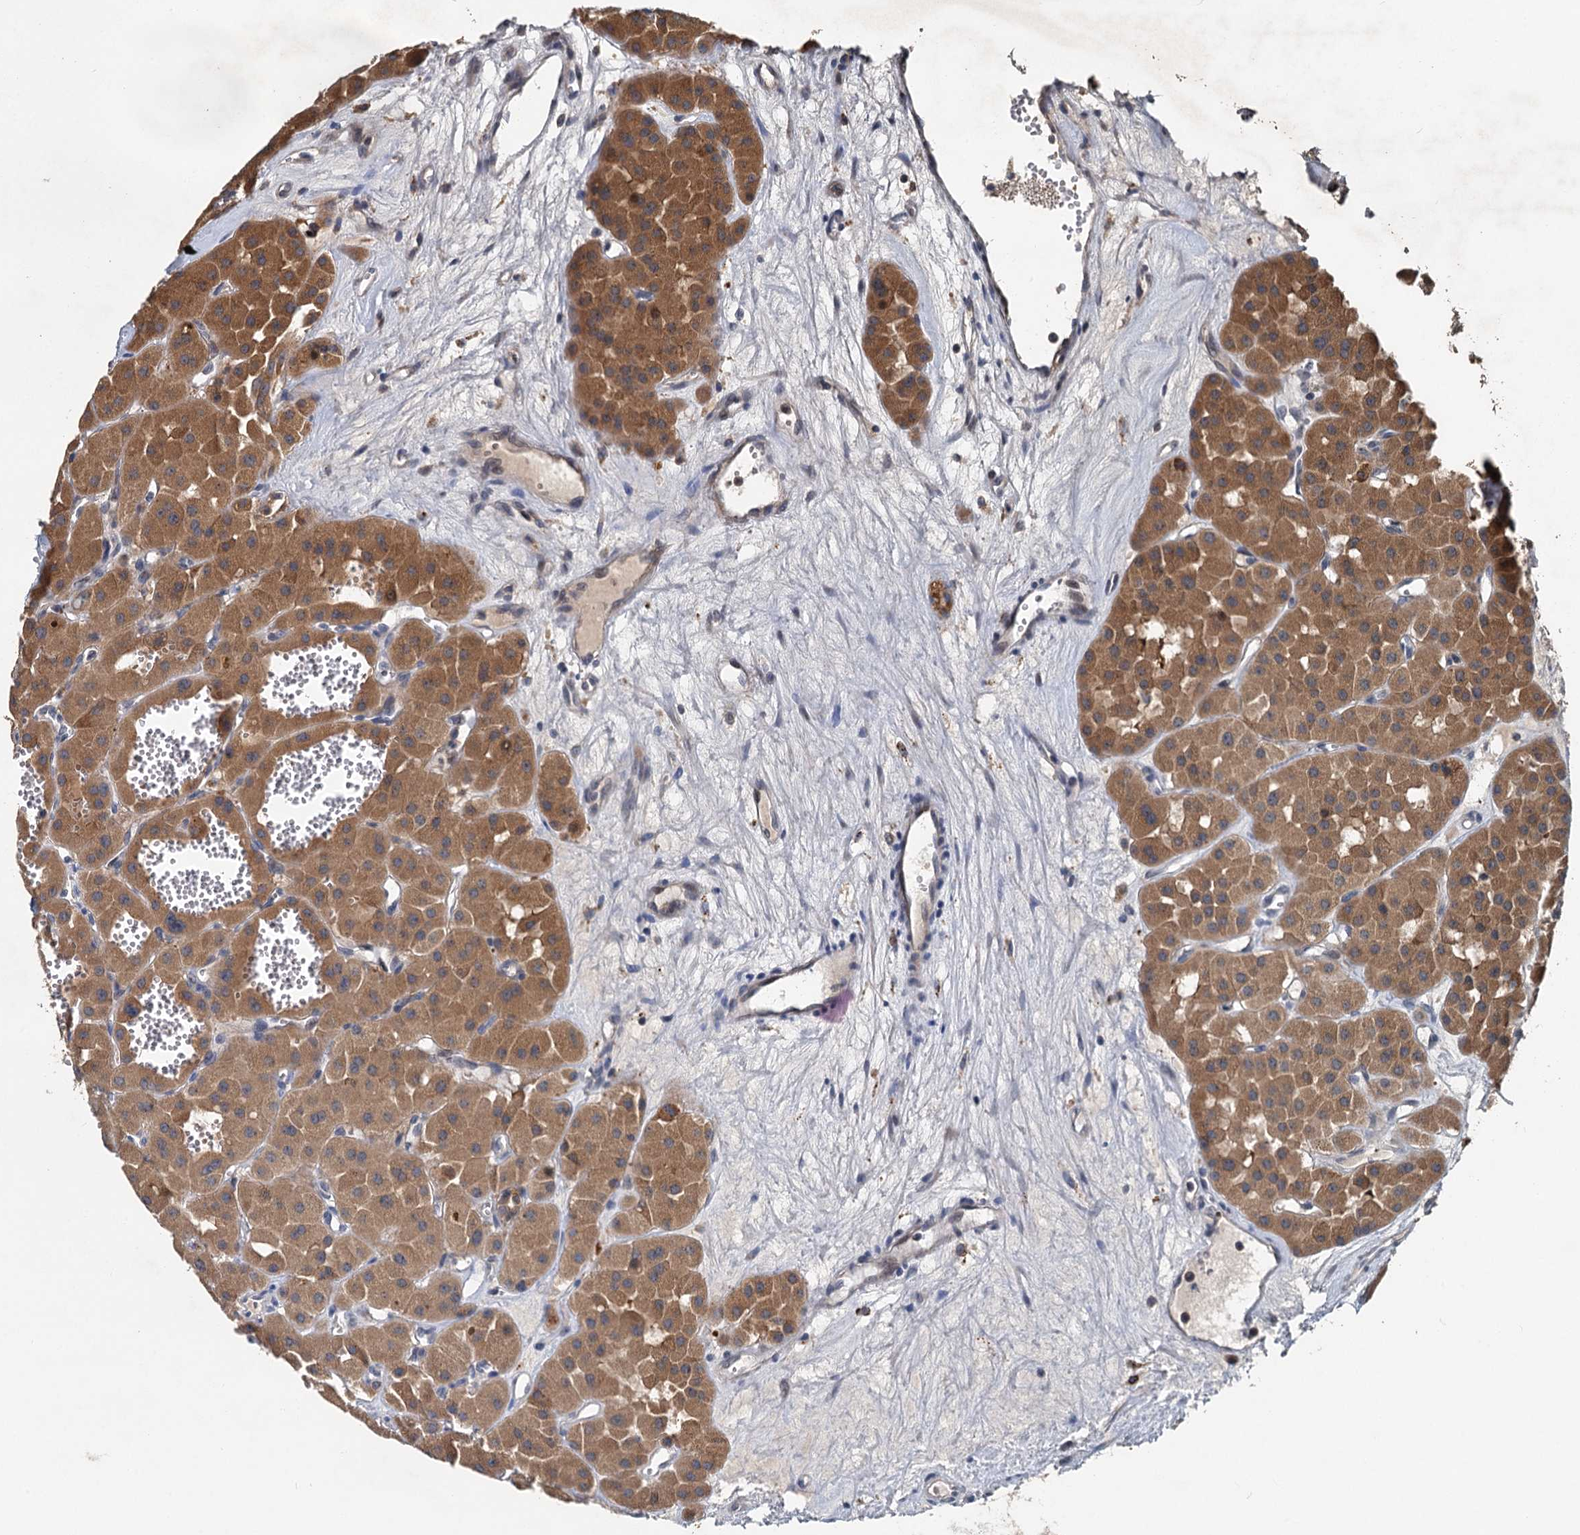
{"staining": {"intensity": "moderate", "quantity": ">75%", "location": "cytoplasmic/membranous"}, "tissue": "renal cancer", "cell_type": "Tumor cells", "image_type": "cancer", "snomed": [{"axis": "morphology", "description": "Carcinoma, NOS"}, {"axis": "topography", "description": "Kidney"}], "caption": "Immunohistochemical staining of renal cancer exhibits medium levels of moderate cytoplasmic/membranous protein staining in about >75% of tumor cells. The staining was performed using DAB (3,3'-diaminobenzidine) to visualize the protein expression in brown, while the nuclei were stained in blue with hematoxylin (Magnification: 20x).", "gene": "OTUB1", "patient": {"sex": "female", "age": 75}}